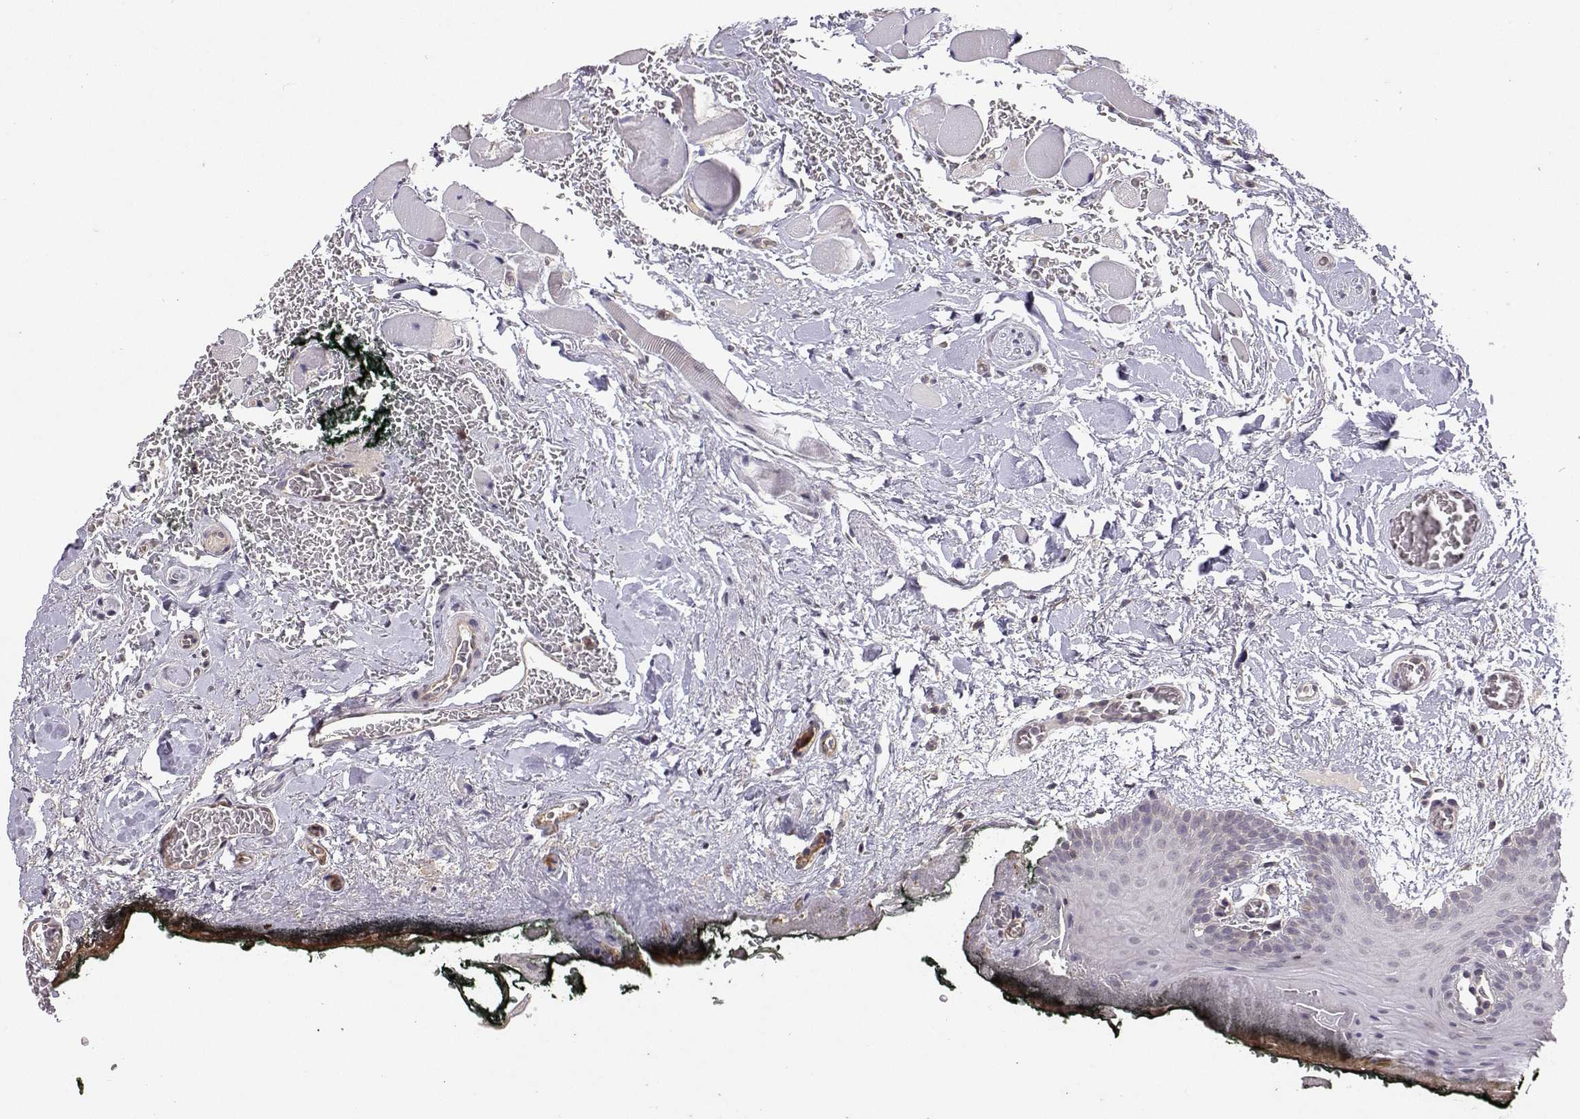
{"staining": {"intensity": "negative", "quantity": "none", "location": "none"}, "tissue": "oral mucosa", "cell_type": "Squamous epithelial cells", "image_type": "normal", "snomed": [{"axis": "morphology", "description": "Normal tissue, NOS"}, {"axis": "topography", "description": "Oral tissue"}, {"axis": "topography", "description": "Head-Neck"}], "caption": "The histopathology image exhibits no significant expression in squamous epithelial cells of oral mucosa.", "gene": "IFITM1", "patient": {"sex": "male", "age": 65}}